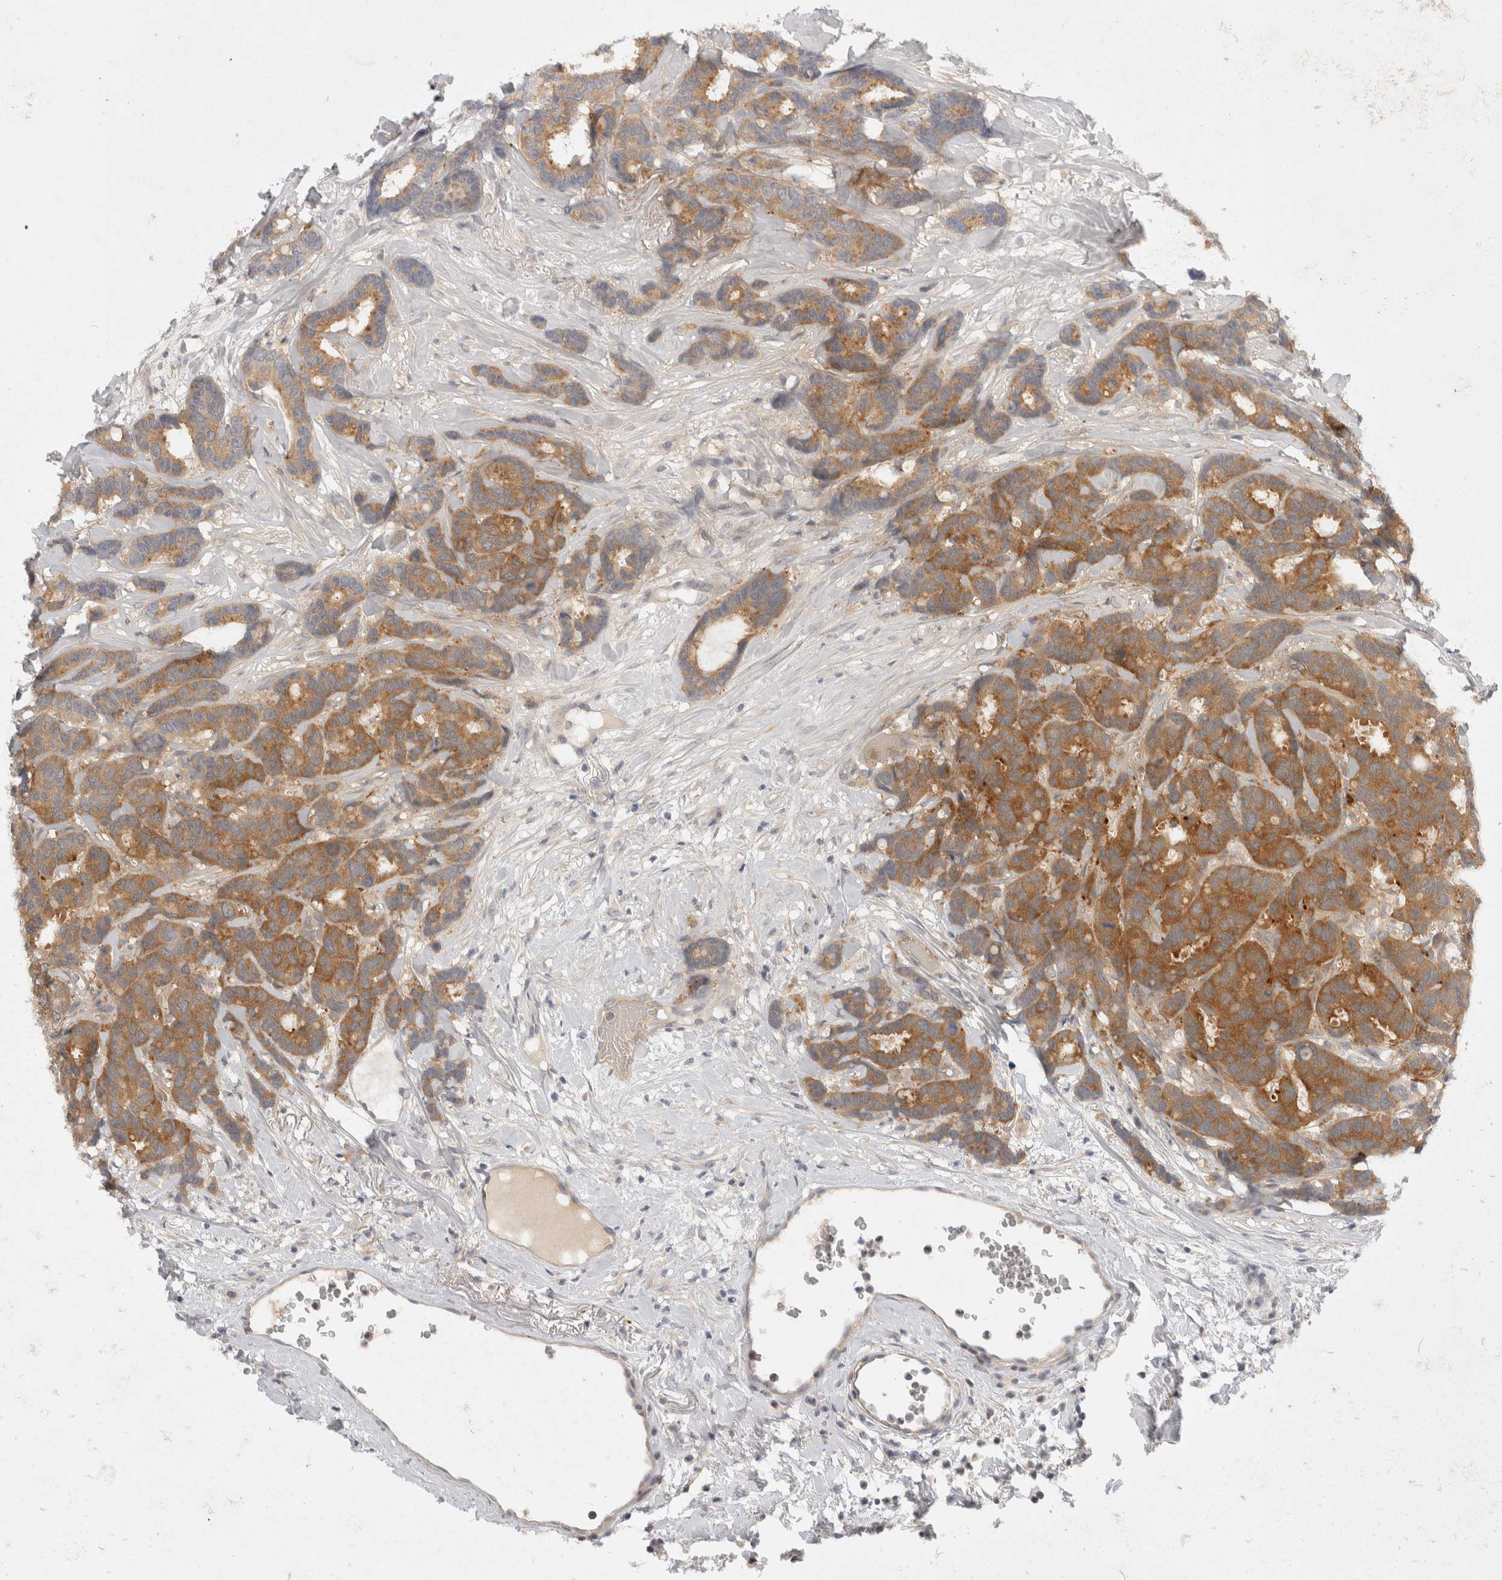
{"staining": {"intensity": "moderate", "quantity": ">75%", "location": "cytoplasmic/membranous"}, "tissue": "breast cancer", "cell_type": "Tumor cells", "image_type": "cancer", "snomed": [{"axis": "morphology", "description": "Duct carcinoma"}, {"axis": "topography", "description": "Breast"}], "caption": "Tumor cells demonstrate moderate cytoplasmic/membranous staining in approximately >75% of cells in breast invasive ductal carcinoma.", "gene": "TOM1L2", "patient": {"sex": "female", "age": 87}}